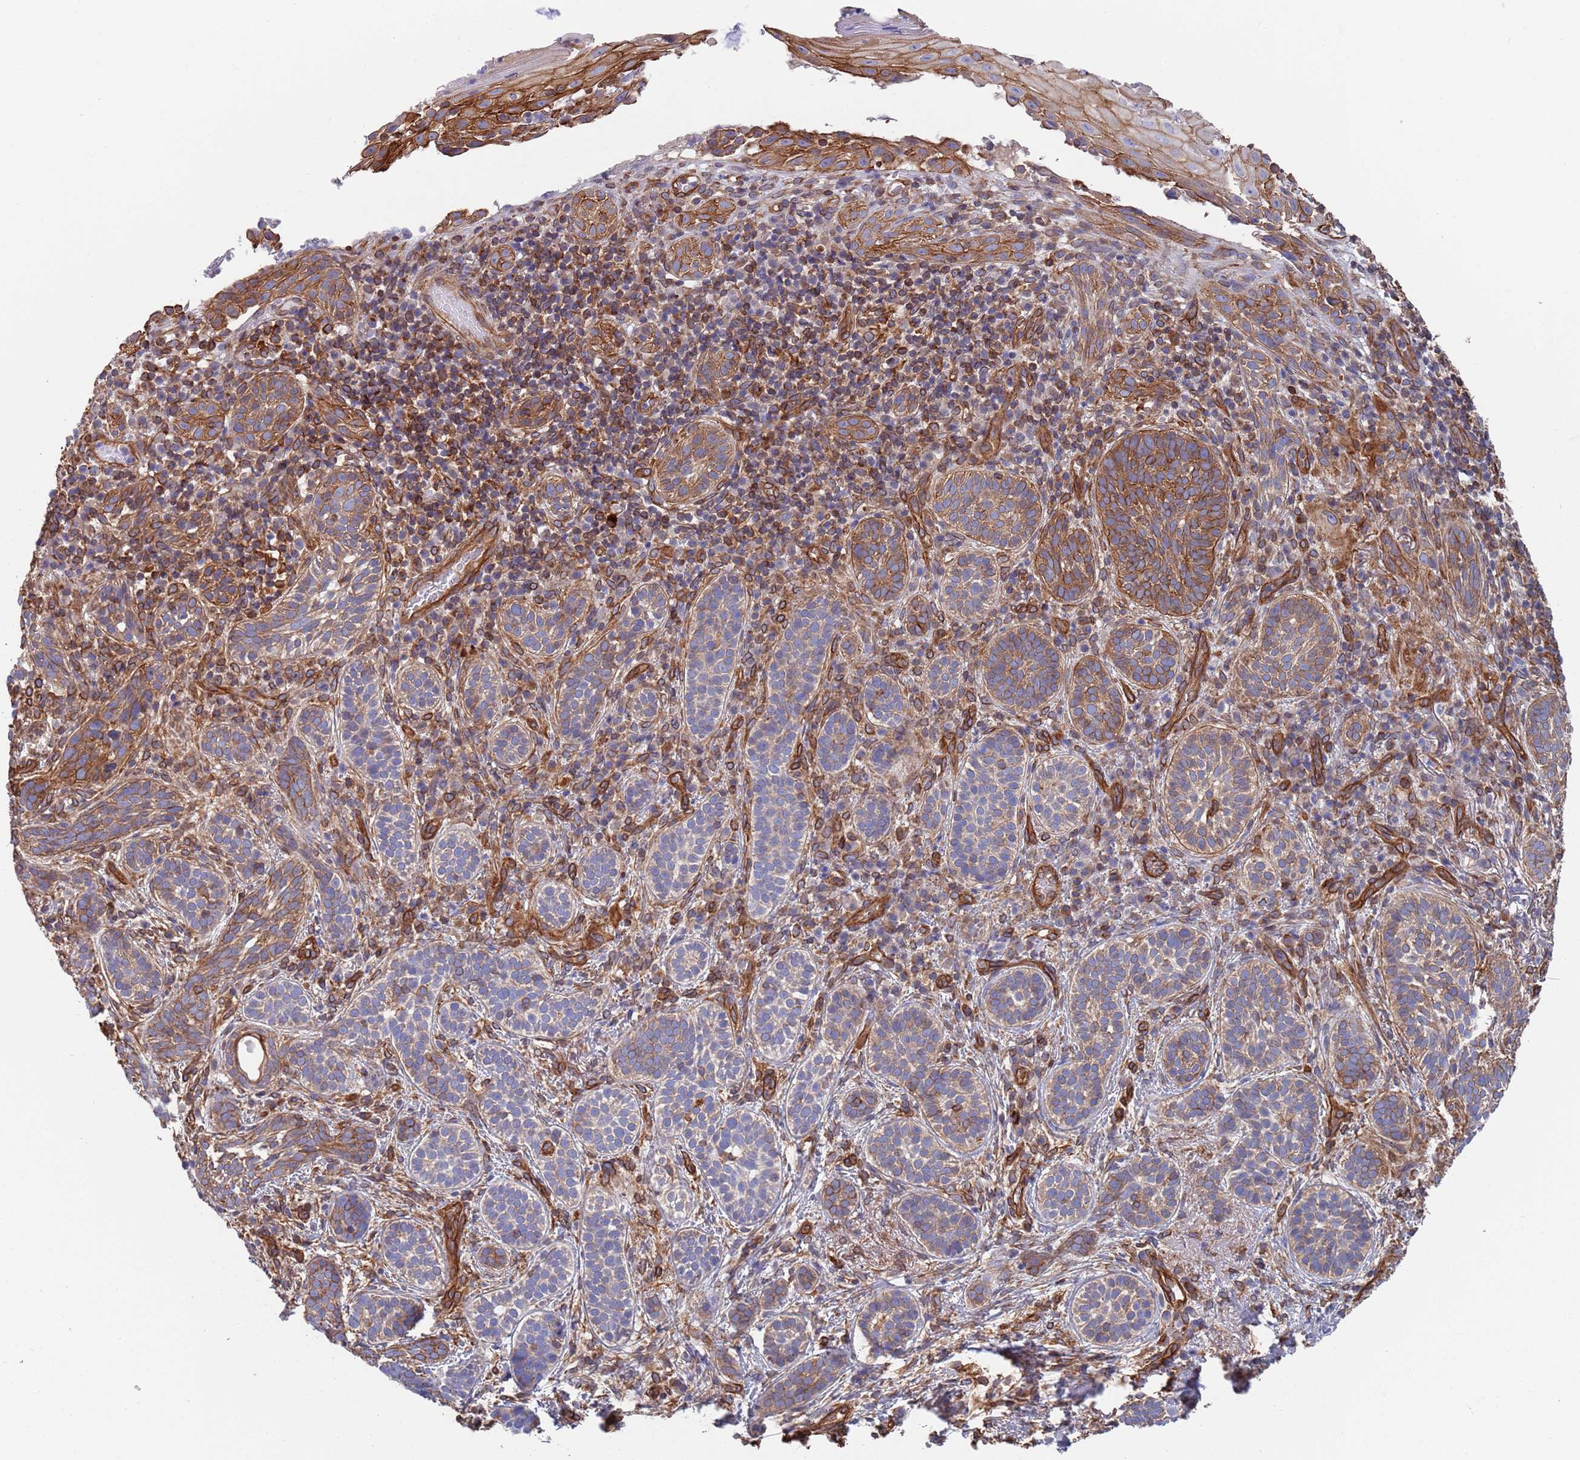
{"staining": {"intensity": "moderate", "quantity": "25%-75%", "location": "cytoplasmic/membranous"}, "tissue": "skin cancer", "cell_type": "Tumor cells", "image_type": "cancer", "snomed": [{"axis": "morphology", "description": "Basal cell carcinoma"}, {"axis": "topography", "description": "Skin"}], "caption": "Immunohistochemistry (IHC) staining of basal cell carcinoma (skin), which shows medium levels of moderate cytoplasmic/membranous expression in about 25%-75% of tumor cells indicating moderate cytoplasmic/membranous protein positivity. The staining was performed using DAB (3,3'-diaminobenzidine) (brown) for protein detection and nuclei were counterstained in hematoxylin (blue).", "gene": "JAKMIP2", "patient": {"sex": "male", "age": 71}}